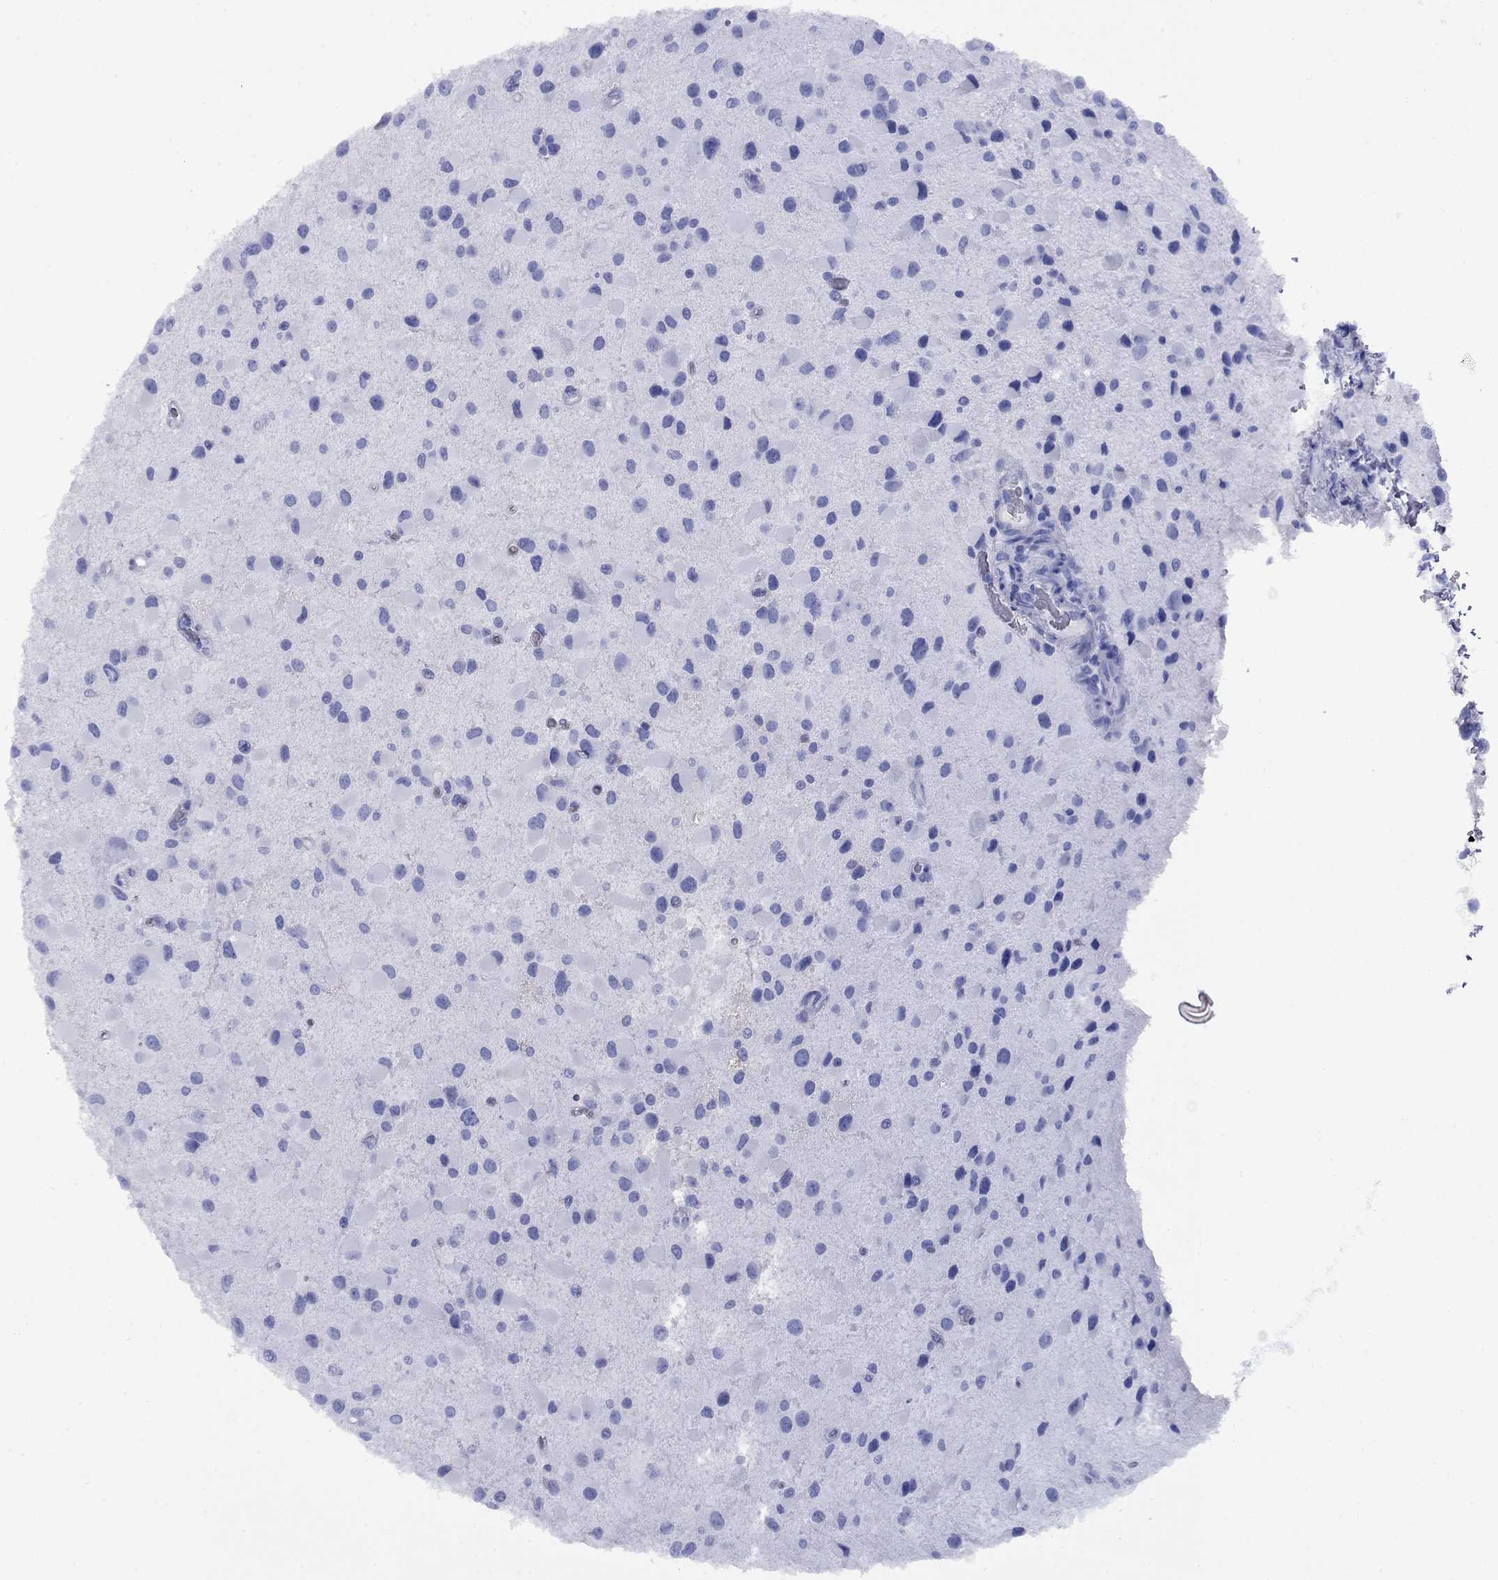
{"staining": {"intensity": "negative", "quantity": "none", "location": "none"}, "tissue": "glioma", "cell_type": "Tumor cells", "image_type": "cancer", "snomed": [{"axis": "morphology", "description": "Glioma, malignant, Low grade"}, {"axis": "topography", "description": "Brain"}], "caption": "A high-resolution micrograph shows immunohistochemistry staining of malignant glioma (low-grade), which exhibits no significant positivity in tumor cells. (Brightfield microscopy of DAB (3,3'-diaminobenzidine) IHC at high magnification).", "gene": "APOA2", "patient": {"sex": "female", "age": 32}}